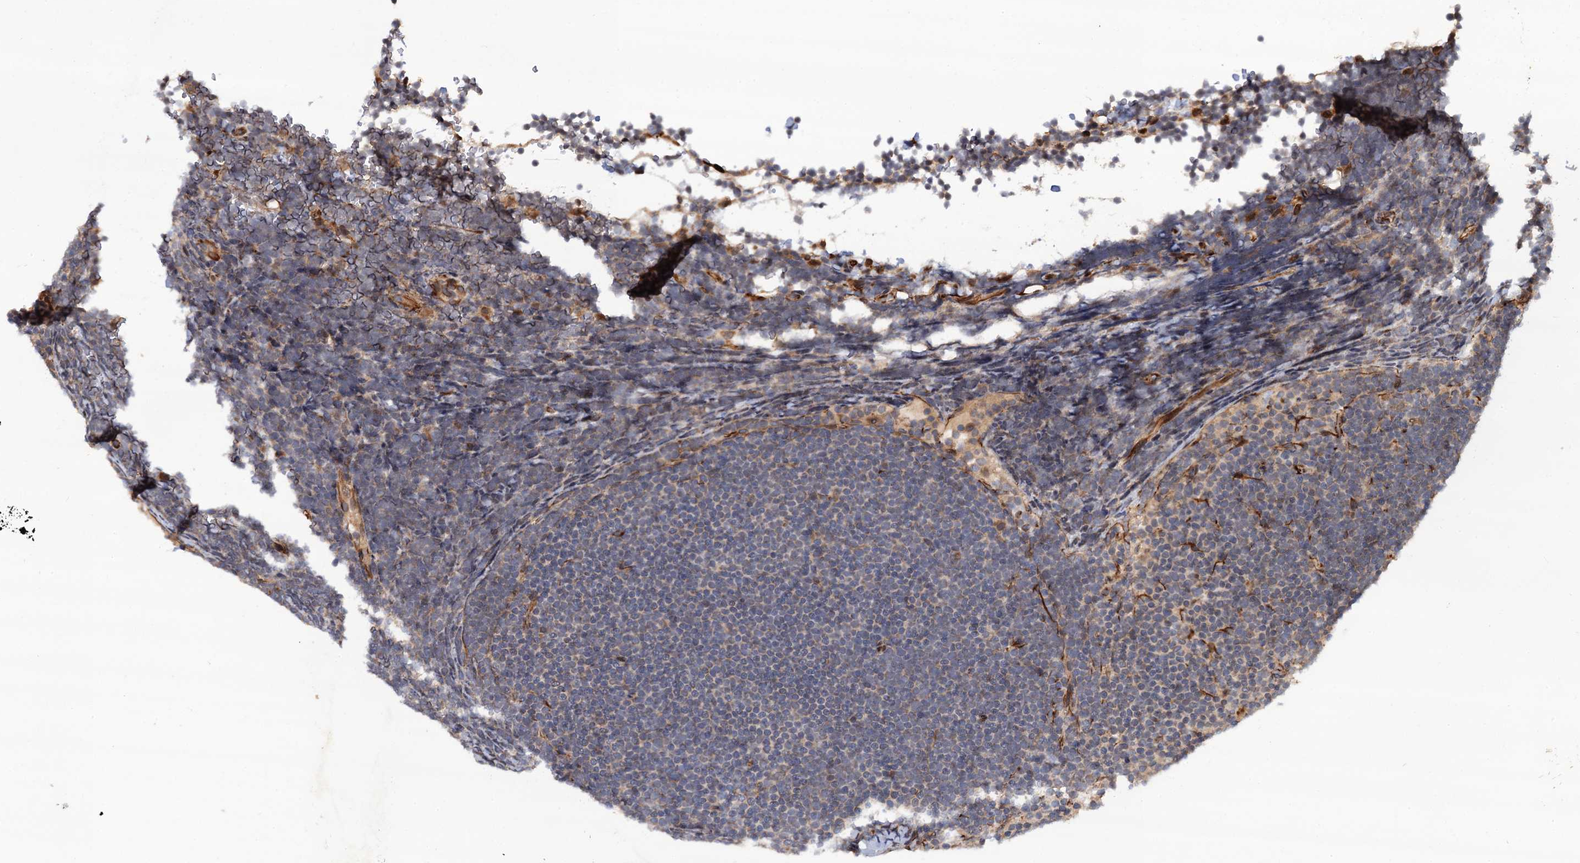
{"staining": {"intensity": "negative", "quantity": "none", "location": "none"}, "tissue": "lymphoma", "cell_type": "Tumor cells", "image_type": "cancer", "snomed": [{"axis": "morphology", "description": "Malignant lymphoma, non-Hodgkin's type, High grade"}, {"axis": "topography", "description": "Lymph node"}], "caption": "Tumor cells show no significant staining in lymphoma. The staining was performed using DAB to visualize the protein expression in brown, while the nuclei were stained in blue with hematoxylin (Magnification: 20x).", "gene": "FSIP1", "patient": {"sex": "male", "age": 13}}